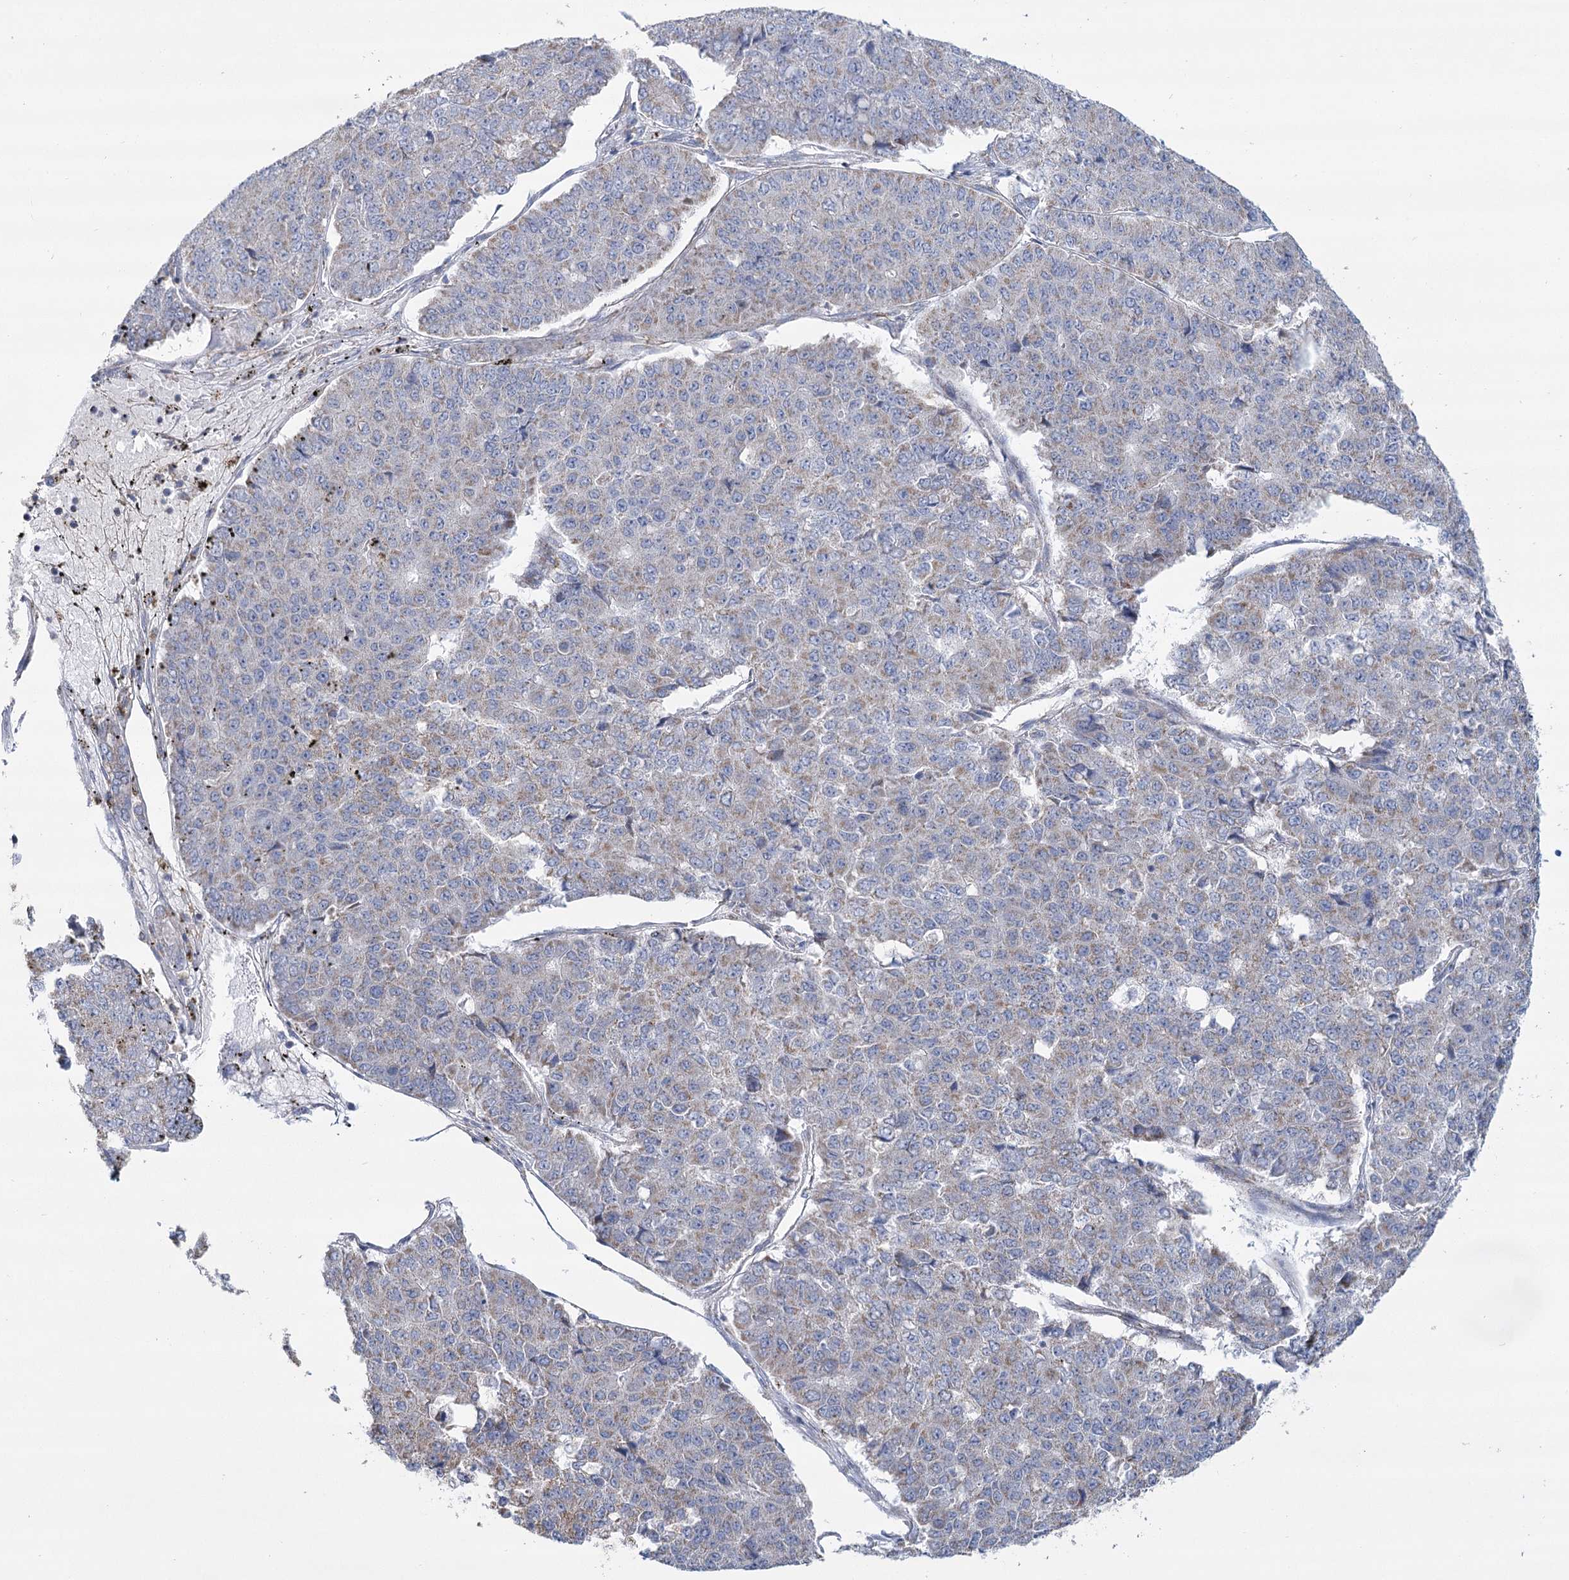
{"staining": {"intensity": "weak", "quantity": "<25%", "location": "cytoplasmic/membranous"}, "tissue": "pancreatic cancer", "cell_type": "Tumor cells", "image_type": "cancer", "snomed": [{"axis": "morphology", "description": "Adenocarcinoma, NOS"}, {"axis": "topography", "description": "Pancreas"}], "caption": "IHC histopathology image of human pancreatic adenocarcinoma stained for a protein (brown), which shows no expression in tumor cells.", "gene": "SNX7", "patient": {"sex": "male", "age": 50}}